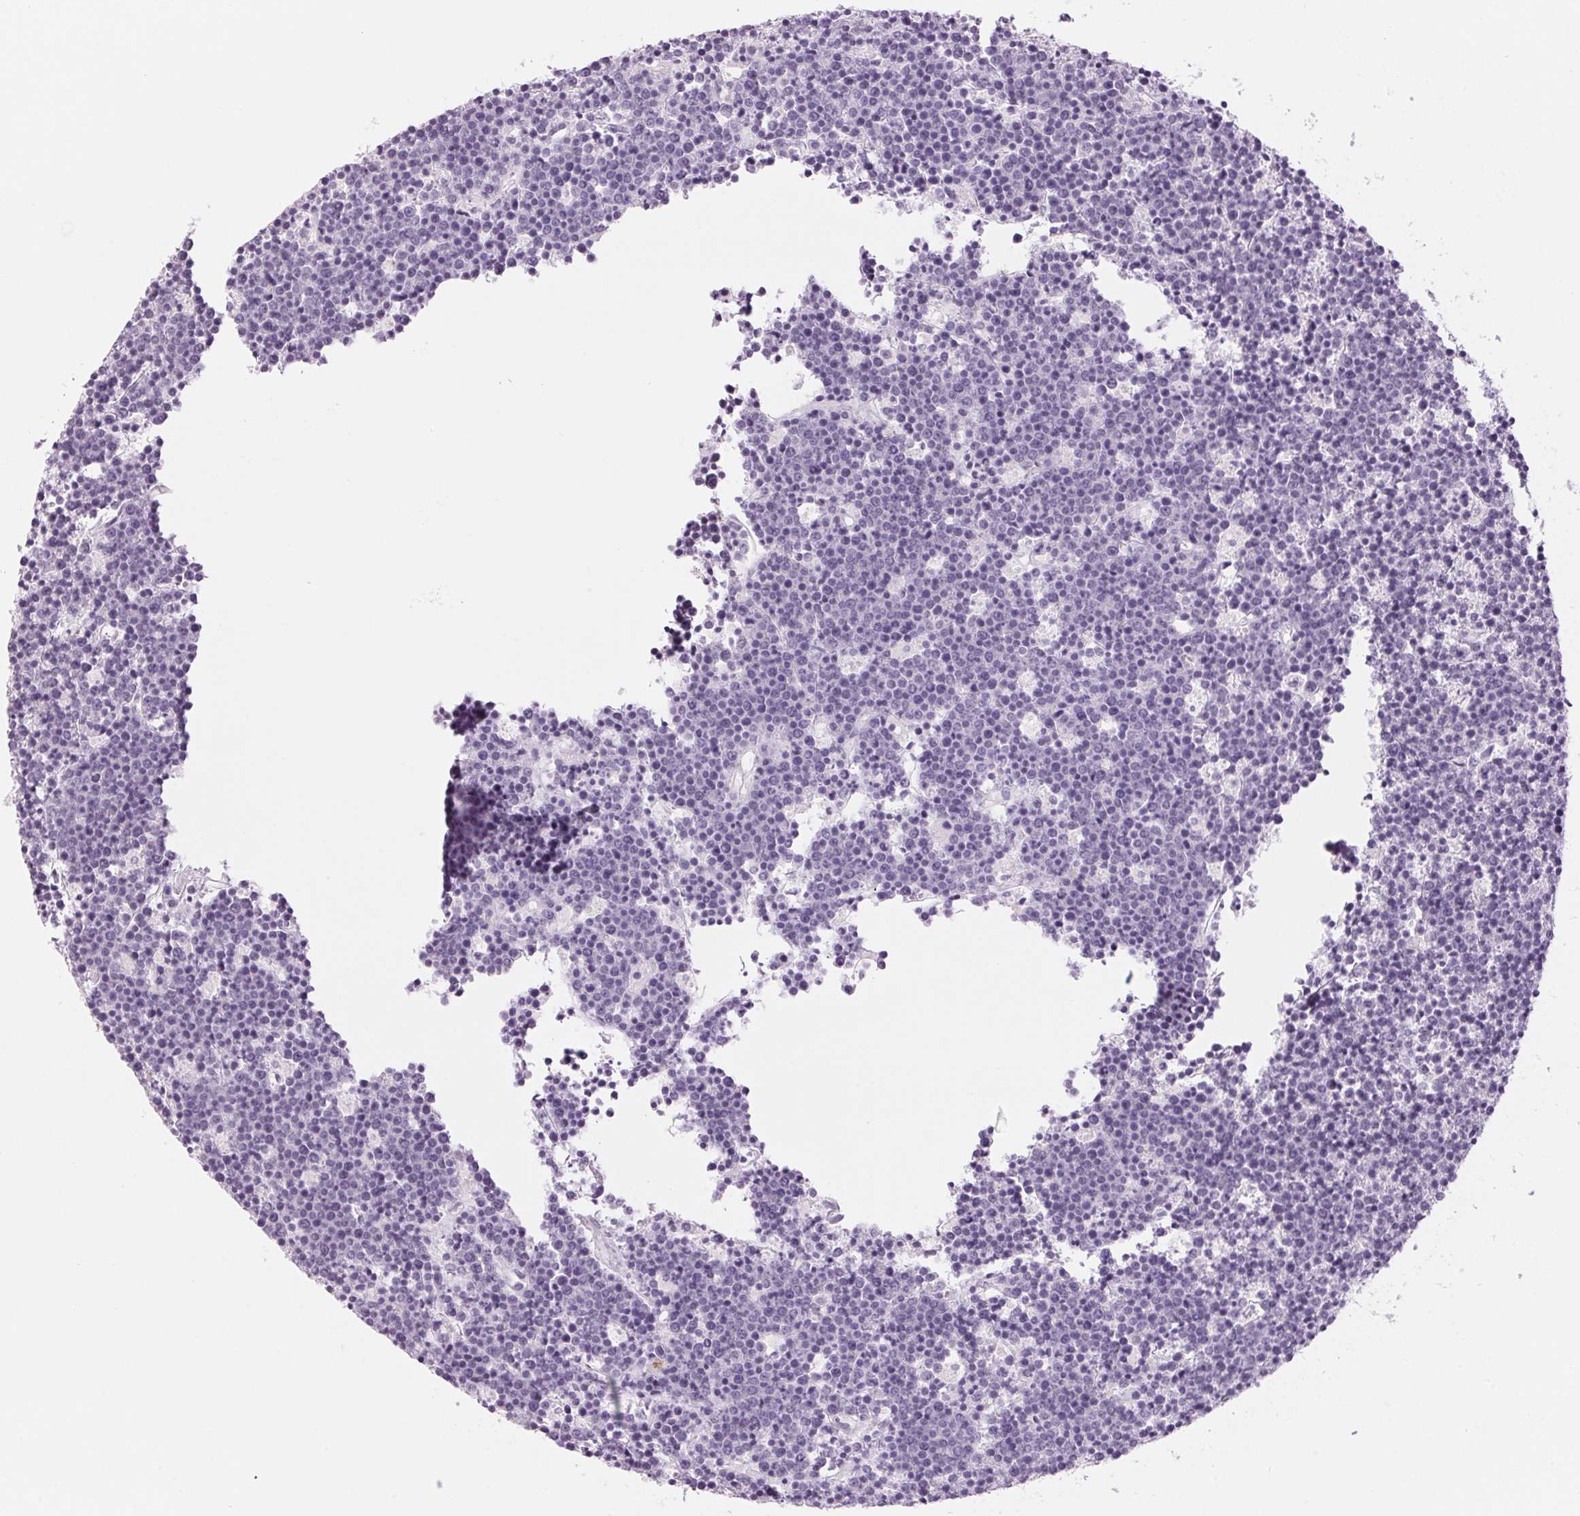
{"staining": {"intensity": "negative", "quantity": "none", "location": "none"}, "tissue": "lymphoma", "cell_type": "Tumor cells", "image_type": "cancer", "snomed": [{"axis": "morphology", "description": "Malignant lymphoma, non-Hodgkin's type, High grade"}, {"axis": "topography", "description": "Ovary"}], "caption": "A photomicrograph of human lymphoma is negative for staining in tumor cells.", "gene": "KLK7", "patient": {"sex": "female", "age": 56}}